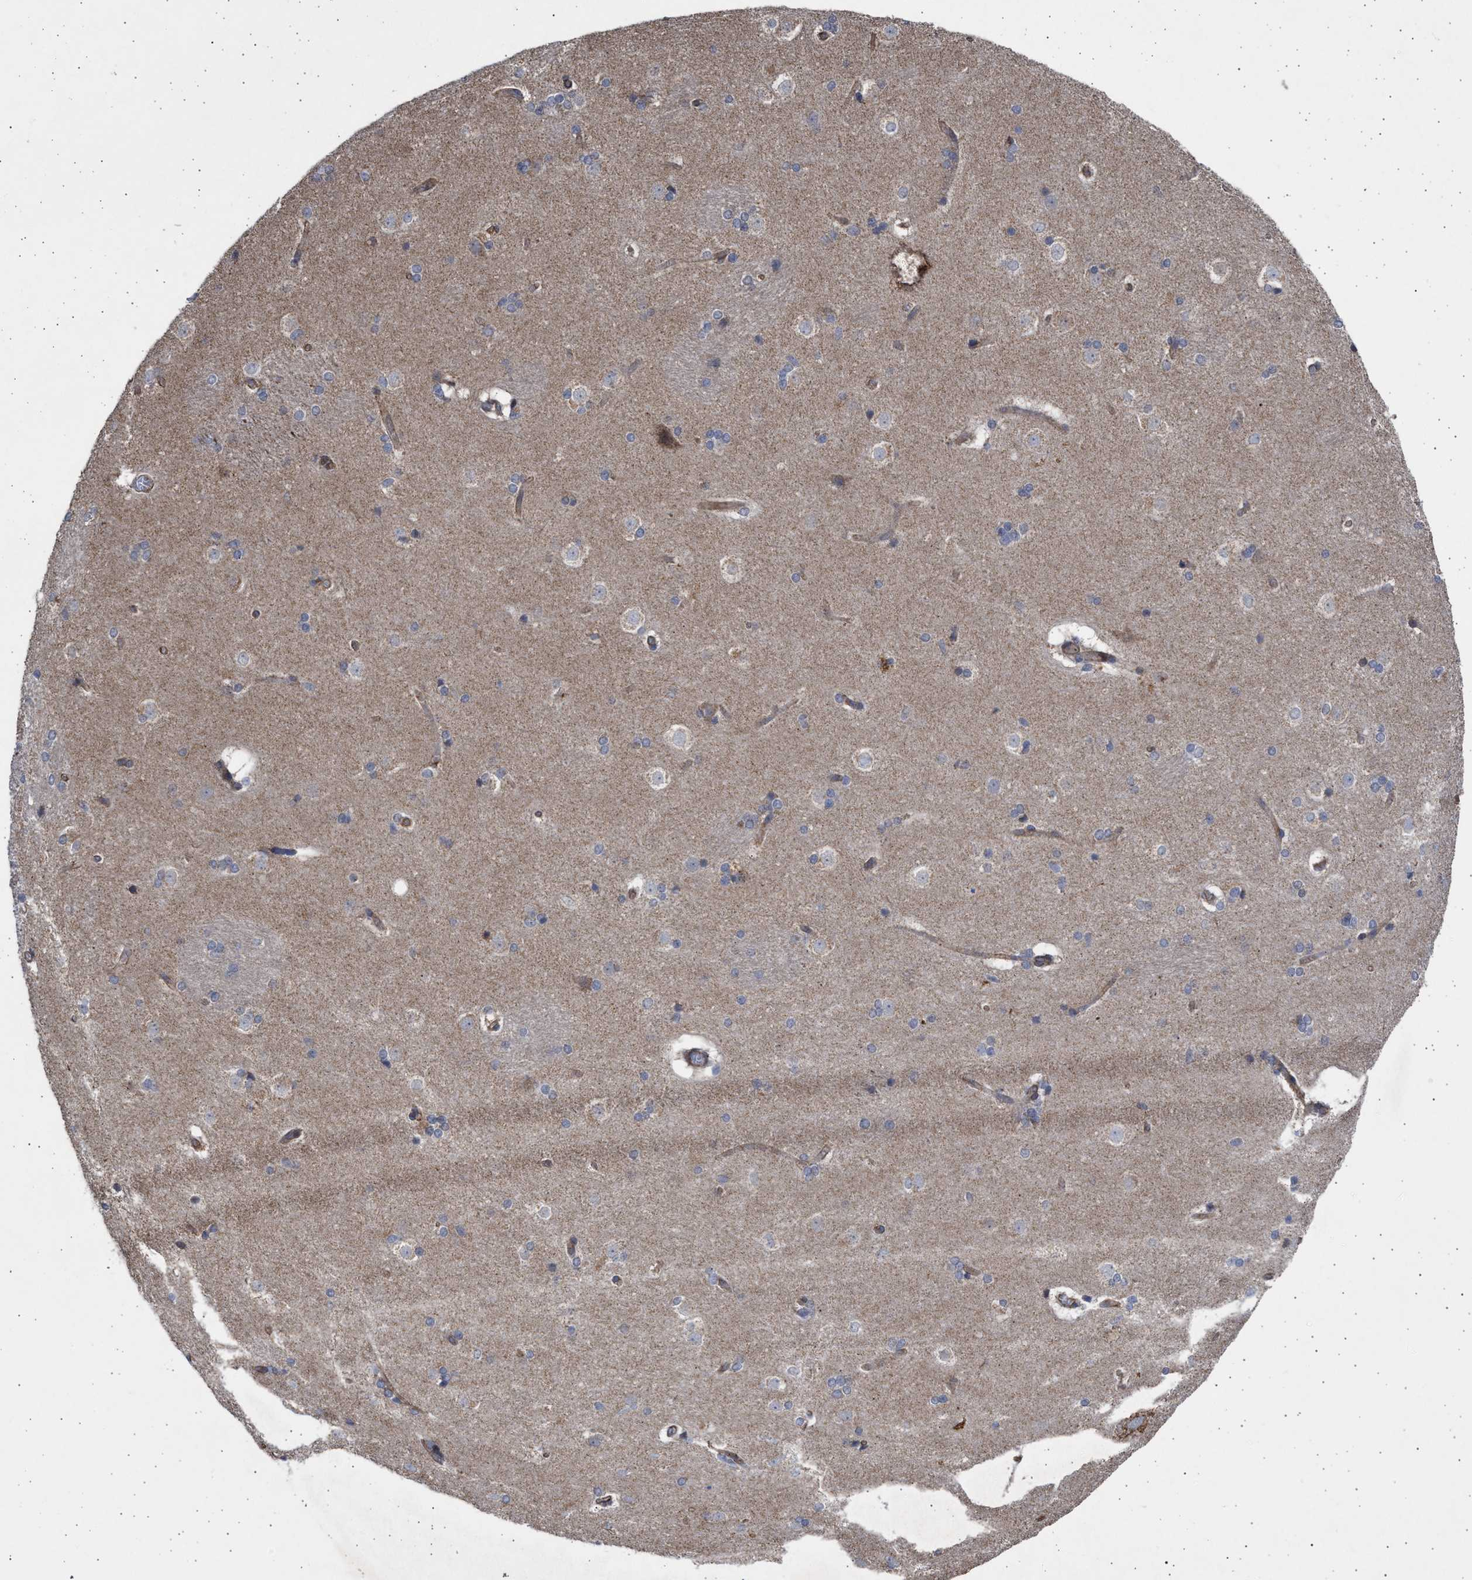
{"staining": {"intensity": "moderate", "quantity": "25%-75%", "location": "cytoplasmic/membranous"}, "tissue": "caudate", "cell_type": "Glial cells", "image_type": "normal", "snomed": [{"axis": "morphology", "description": "Normal tissue, NOS"}, {"axis": "topography", "description": "Lateral ventricle wall"}], "caption": "A medium amount of moderate cytoplasmic/membranous expression is identified in approximately 25%-75% of glial cells in benign caudate.", "gene": "TTC19", "patient": {"sex": "female", "age": 19}}